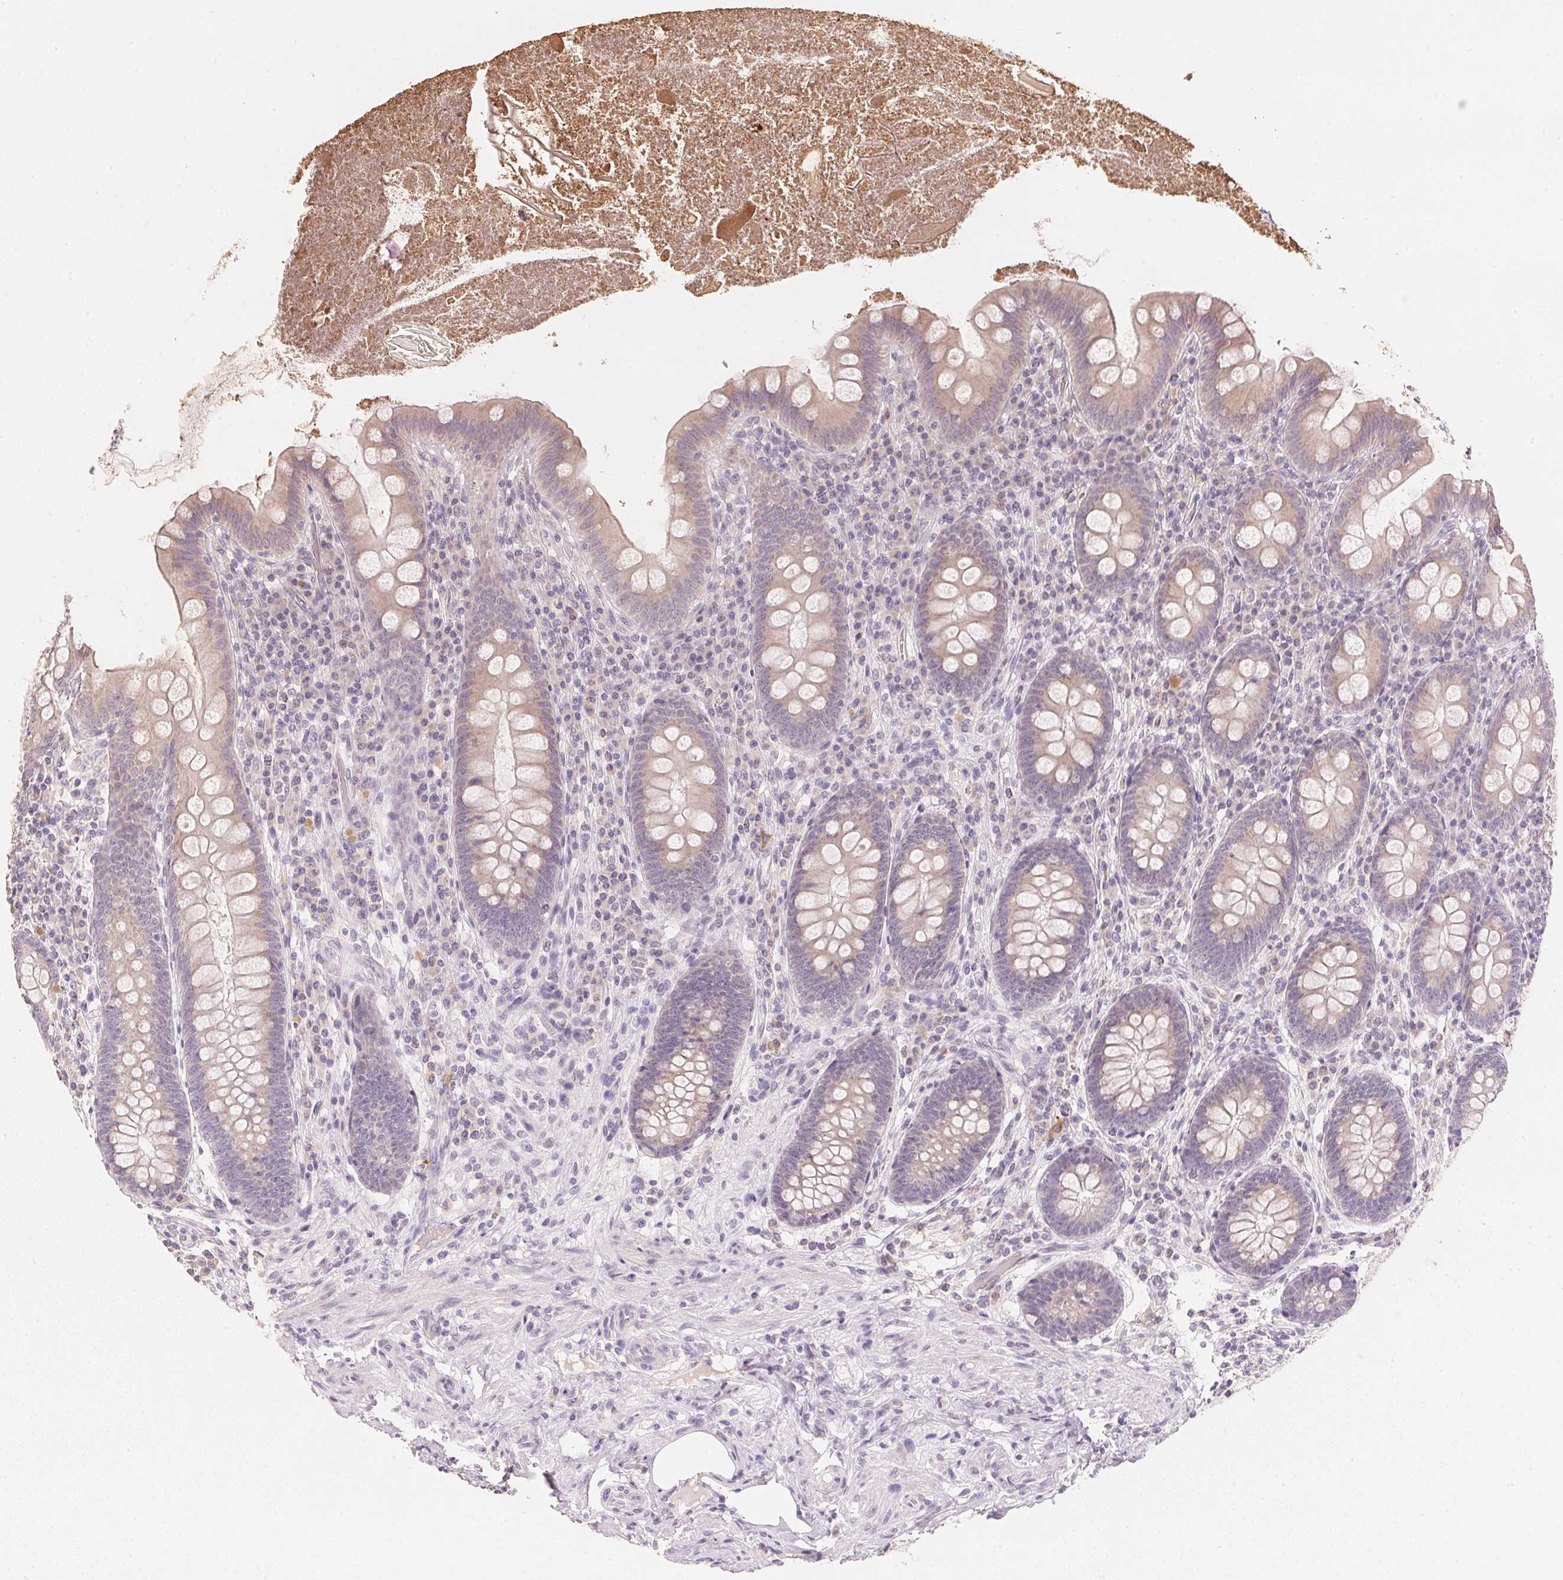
{"staining": {"intensity": "weak", "quantity": "<25%", "location": "cytoplasmic/membranous"}, "tissue": "appendix", "cell_type": "Glandular cells", "image_type": "normal", "snomed": [{"axis": "morphology", "description": "Normal tissue, NOS"}, {"axis": "topography", "description": "Appendix"}], "caption": "The immunohistochemistry histopathology image has no significant staining in glandular cells of appendix.", "gene": "DHCR24", "patient": {"sex": "male", "age": 71}}